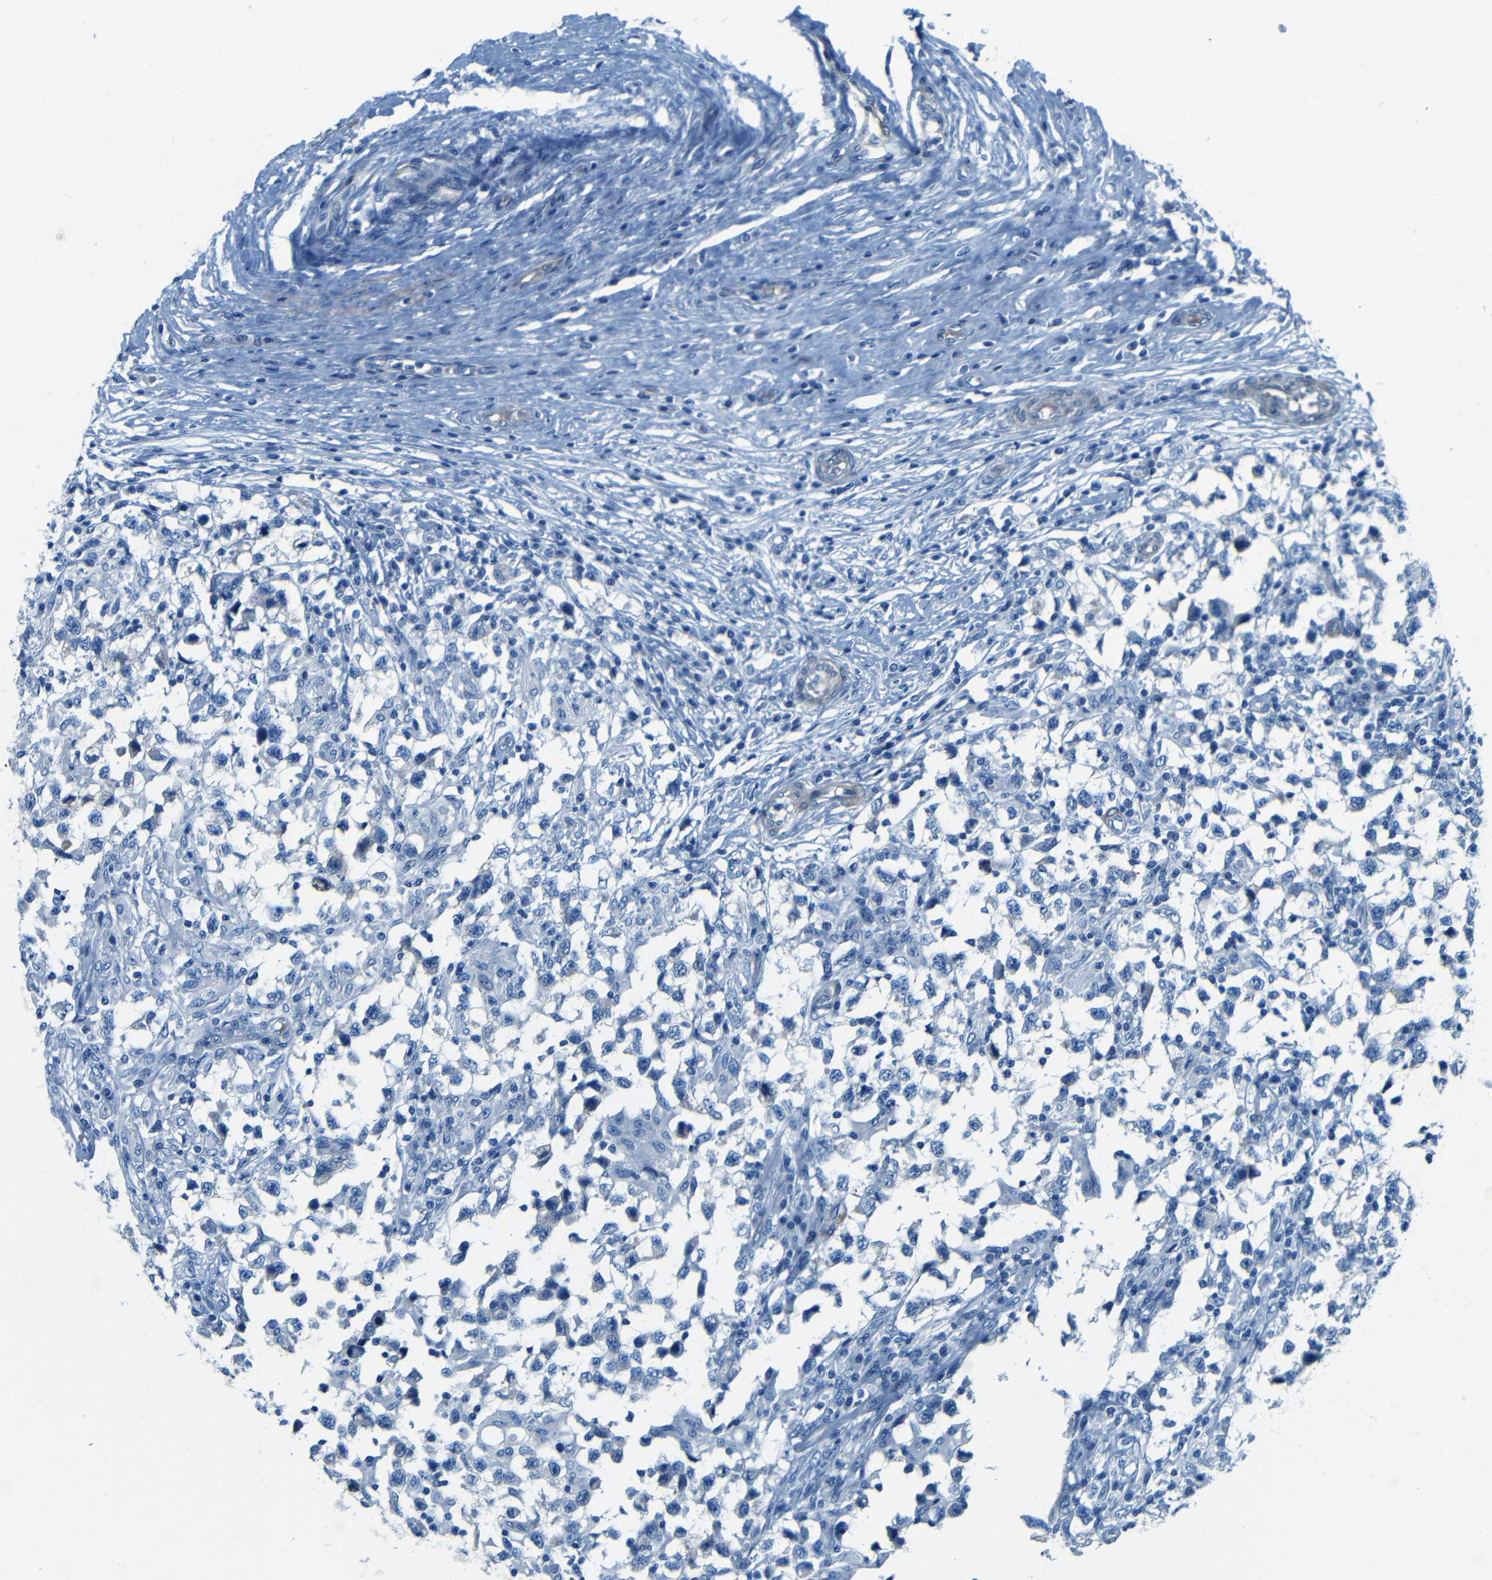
{"staining": {"intensity": "negative", "quantity": "none", "location": "none"}, "tissue": "testis cancer", "cell_type": "Tumor cells", "image_type": "cancer", "snomed": [{"axis": "morphology", "description": "Carcinoma, Embryonal, NOS"}, {"axis": "topography", "description": "Testis"}], "caption": "A photomicrograph of human testis cancer (embryonal carcinoma) is negative for staining in tumor cells.", "gene": "MAP2", "patient": {"sex": "male", "age": 21}}